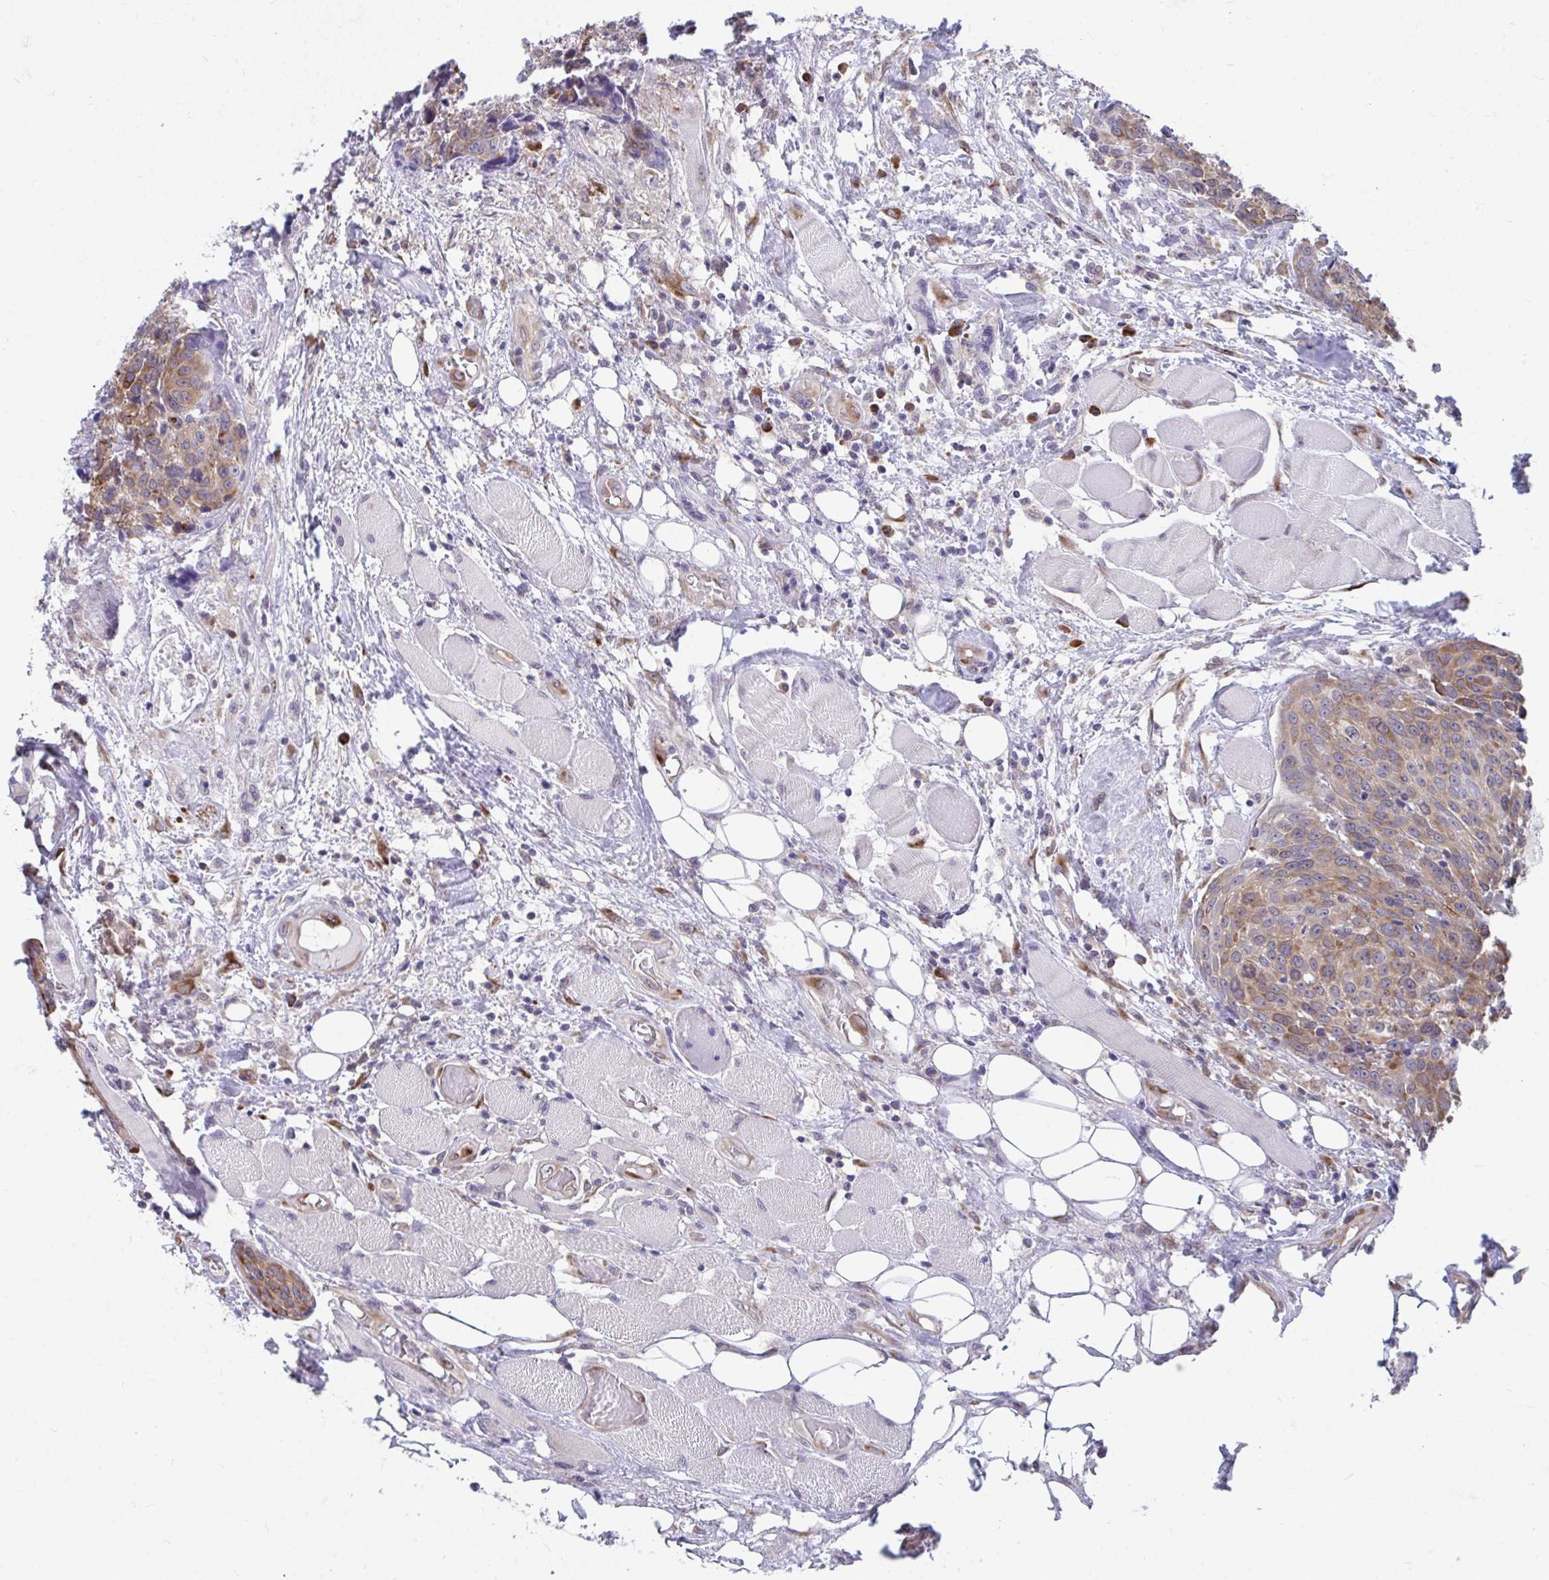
{"staining": {"intensity": "moderate", "quantity": ">75%", "location": "cytoplasmic/membranous"}, "tissue": "head and neck cancer", "cell_type": "Tumor cells", "image_type": "cancer", "snomed": [{"axis": "morphology", "description": "Squamous cell carcinoma, NOS"}, {"axis": "topography", "description": "Oral tissue"}, {"axis": "topography", "description": "Head-Neck"}], "caption": "Immunohistochemical staining of head and neck cancer exhibits moderate cytoplasmic/membranous protein expression in about >75% of tumor cells.", "gene": "SELENON", "patient": {"sex": "male", "age": 64}}